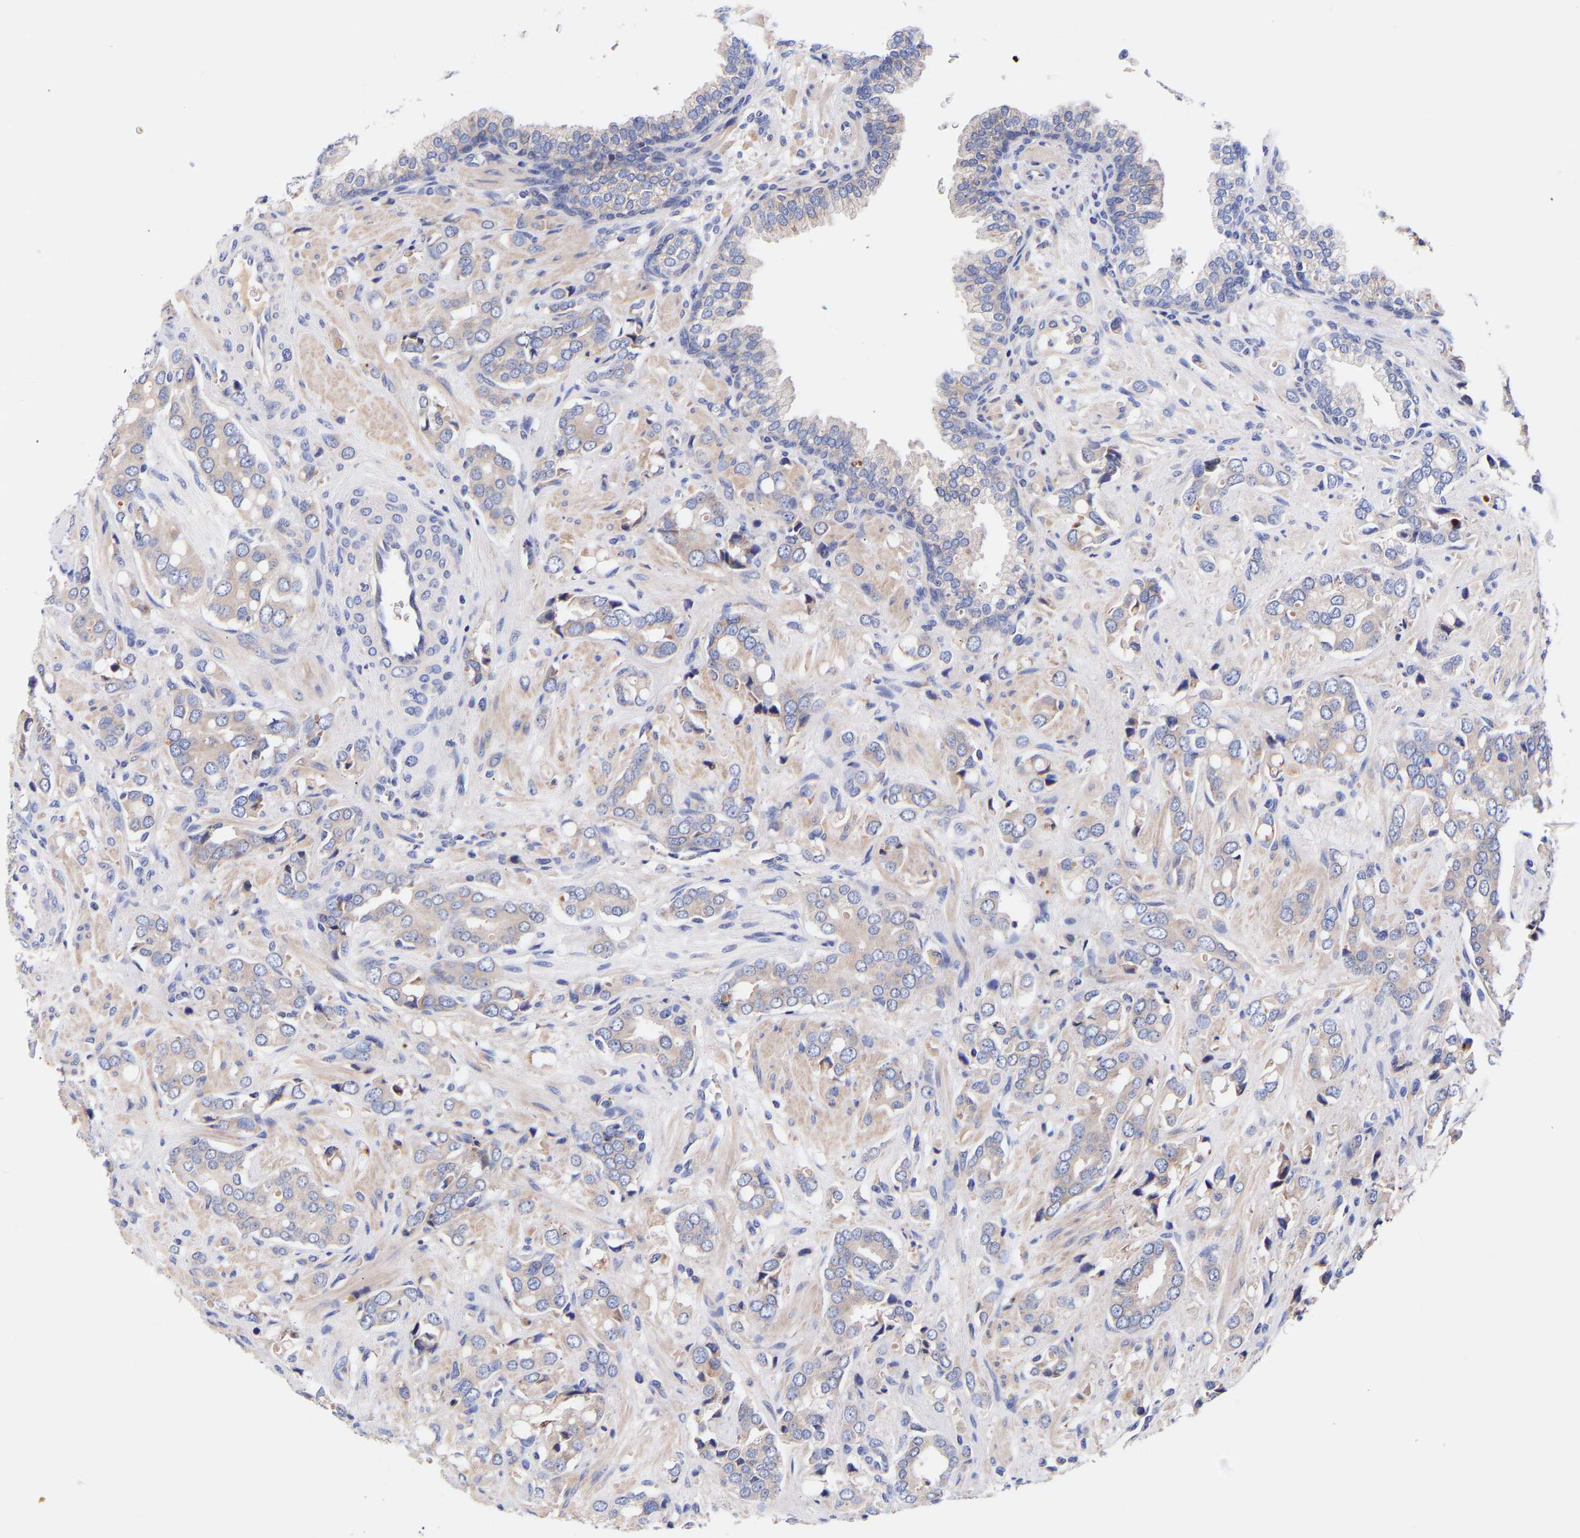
{"staining": {"intensity": "negative", "quantity": "none", "location": "none"}, "tissue": "prostate cancer", "cell_type": "Tumor cells", "image_type": "cancer", "snomed": [{"axis": "morphology", "description": "Adenocarcinoma, High grade"}, {"axis": "topography", "description": "Prostate"}], "caption": "High magnification brightfield microscopy of prostate cancer stained with DAB (brown) and counterstained with hematoxylin (blue): tumor cells show no significant expression. The staining is performed using DAB (3,3'-diaminobenzidine) brown chromogen with nuclei counter-stained in using hematoxylin.", "gene": "AIMP2", "patient": {"sex": "male", "age": 52}}